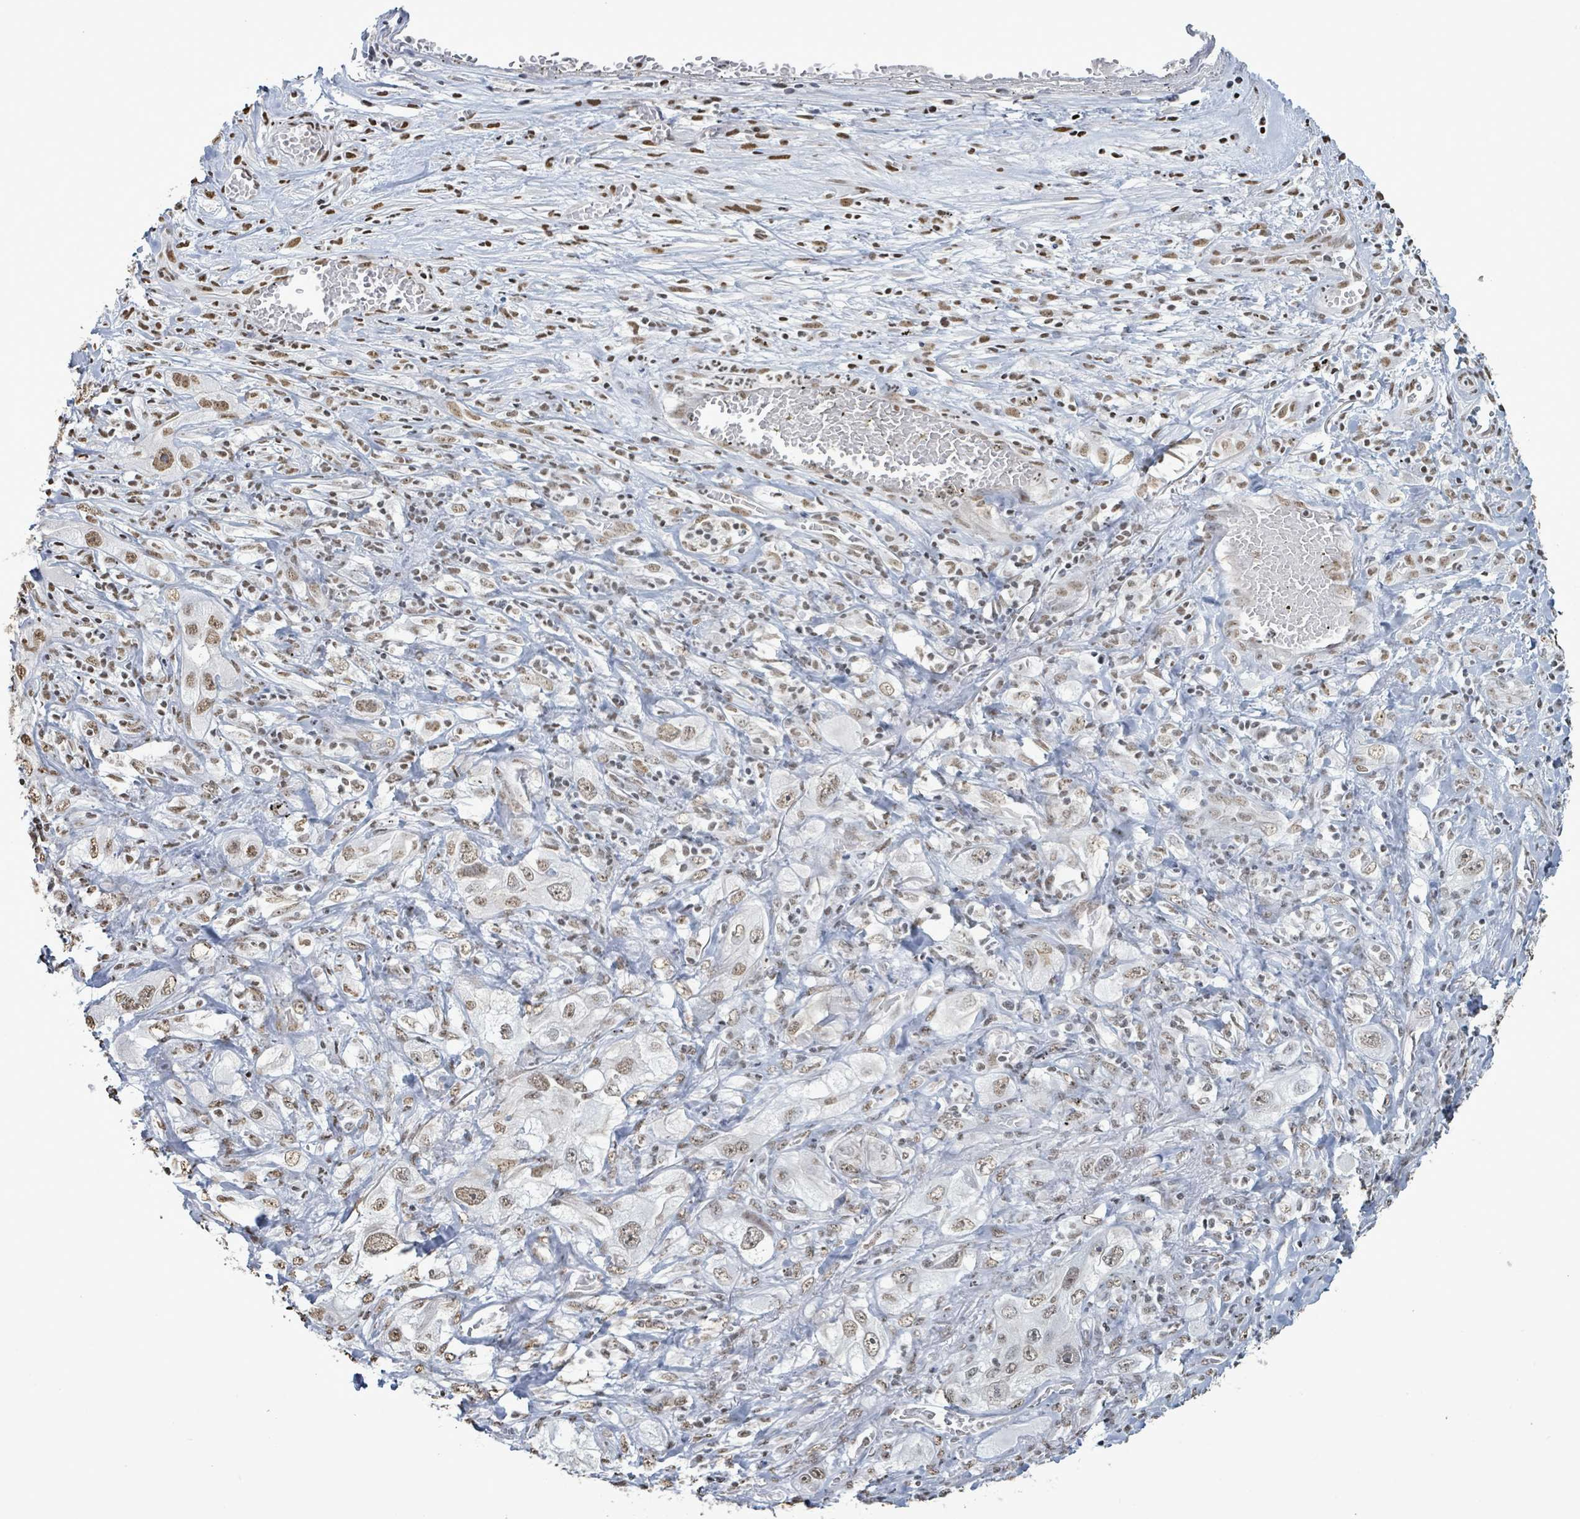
{"staining": {"intensity": "weak", "quantity": ">75%", "location": "nuclear"}, "tissue": "lung cancer", "cell_type": "Tumor cells", "image_type": "cancer", "snomed": [{"axis": "morphology", "description": "Squamous cell carcinoma, NOS"}, {"axis": "topography", "description": "Lung"}], "caption": "The immunohistochemical stain labels weak nuclear positivity in tumor cells of lung cancer tissue. (DAB IHC with brightfield microscopy, high magnification).", "gene": "SAMD14", "patient": {"sex": "female", "age": 69}}